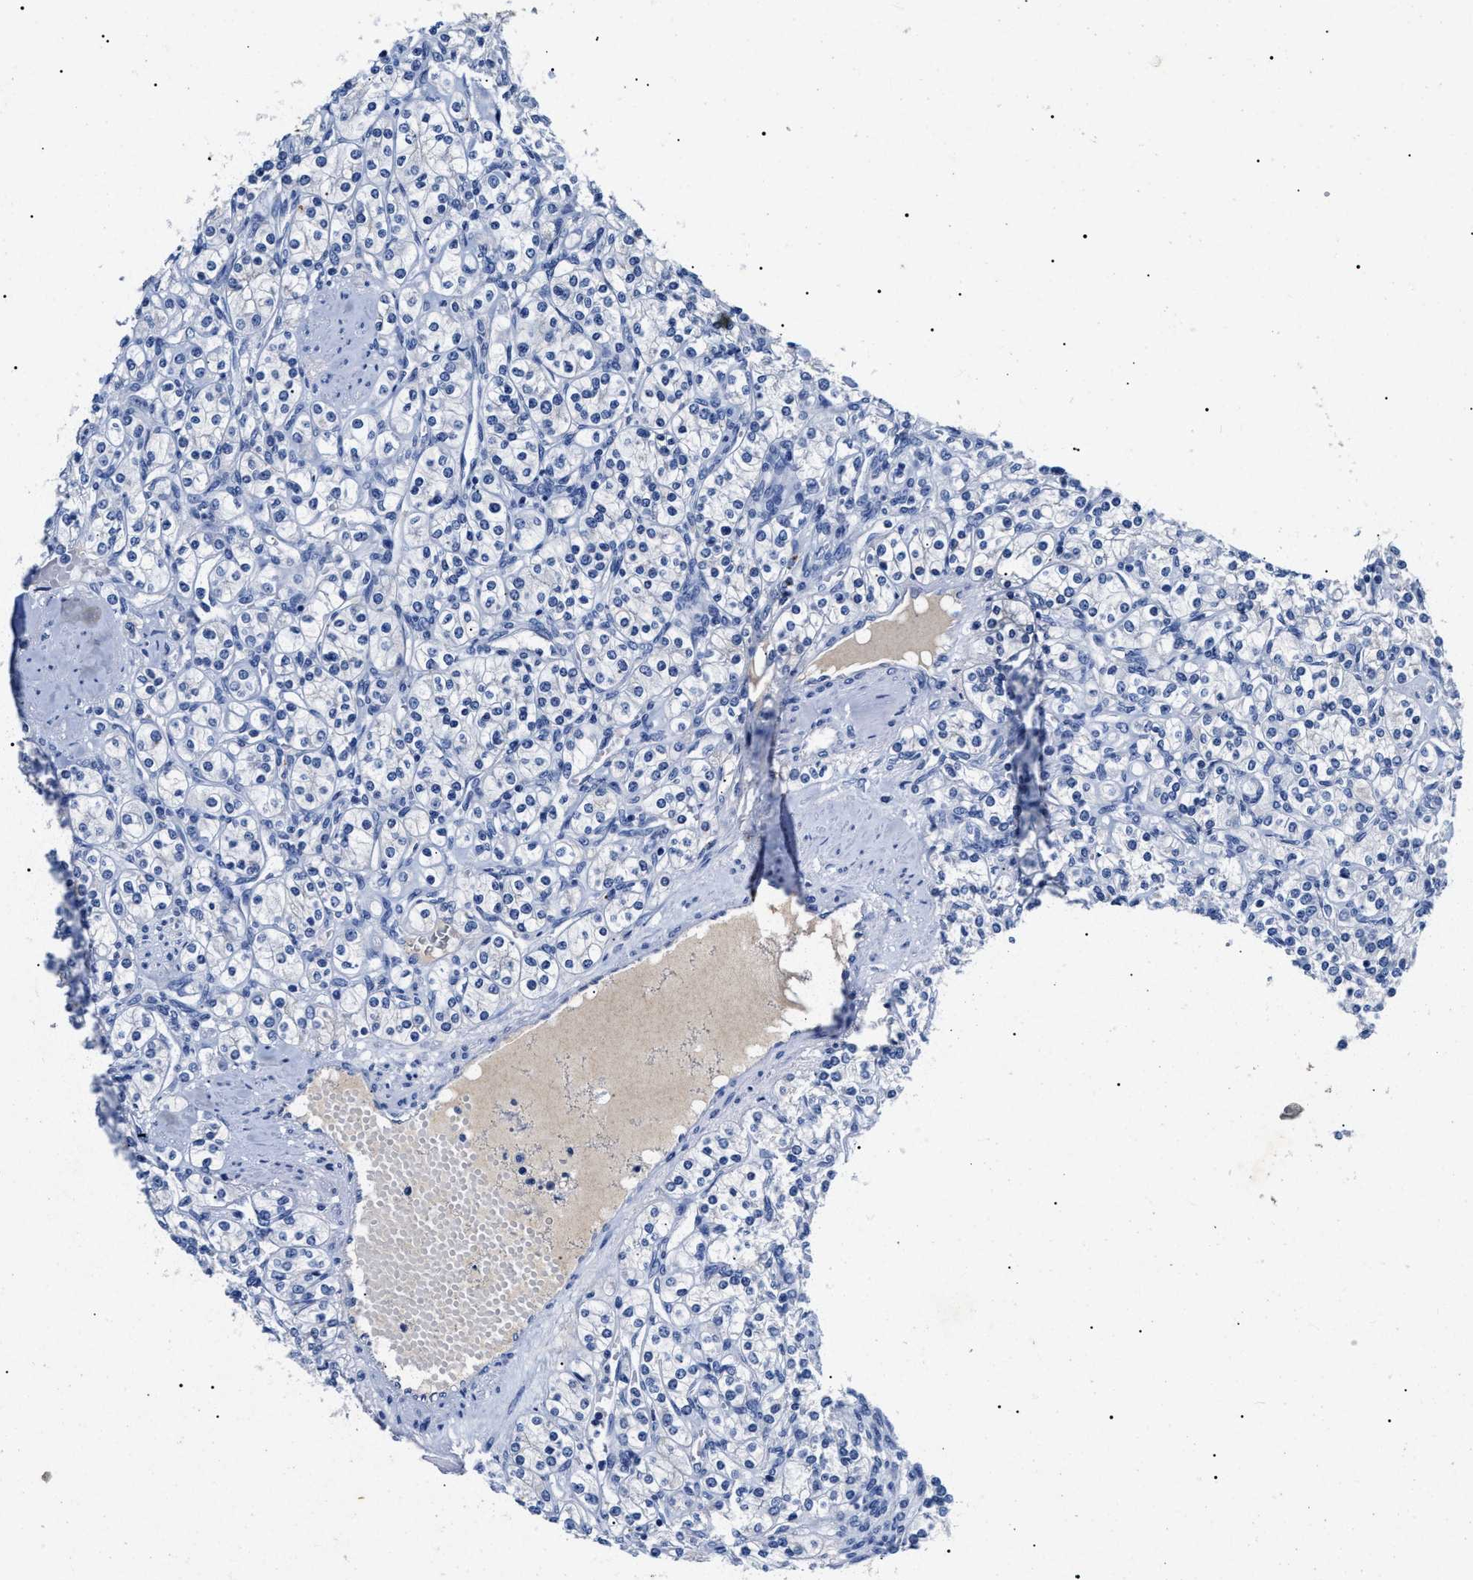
{"staining": {"intensity": "negative", "quantity": "none", "location": "none"}, "tissue": "renal cancer", "cell_type": "Tumor cells", "image_type": "cancer", "snomed": [{"axis": "morphology", "description": "Adenocarcinoma, NOS"}, {"axis": "topography", "description": "Kidney"}], "caption": "Immunohistochemistry histopathology image of human renal cancer (adenocarcinoma) stained for a protein (brown), which displays no expression in tumor cells.", "gene": "LRRC8E", "patient": {"sex": "male", "age": 77}}